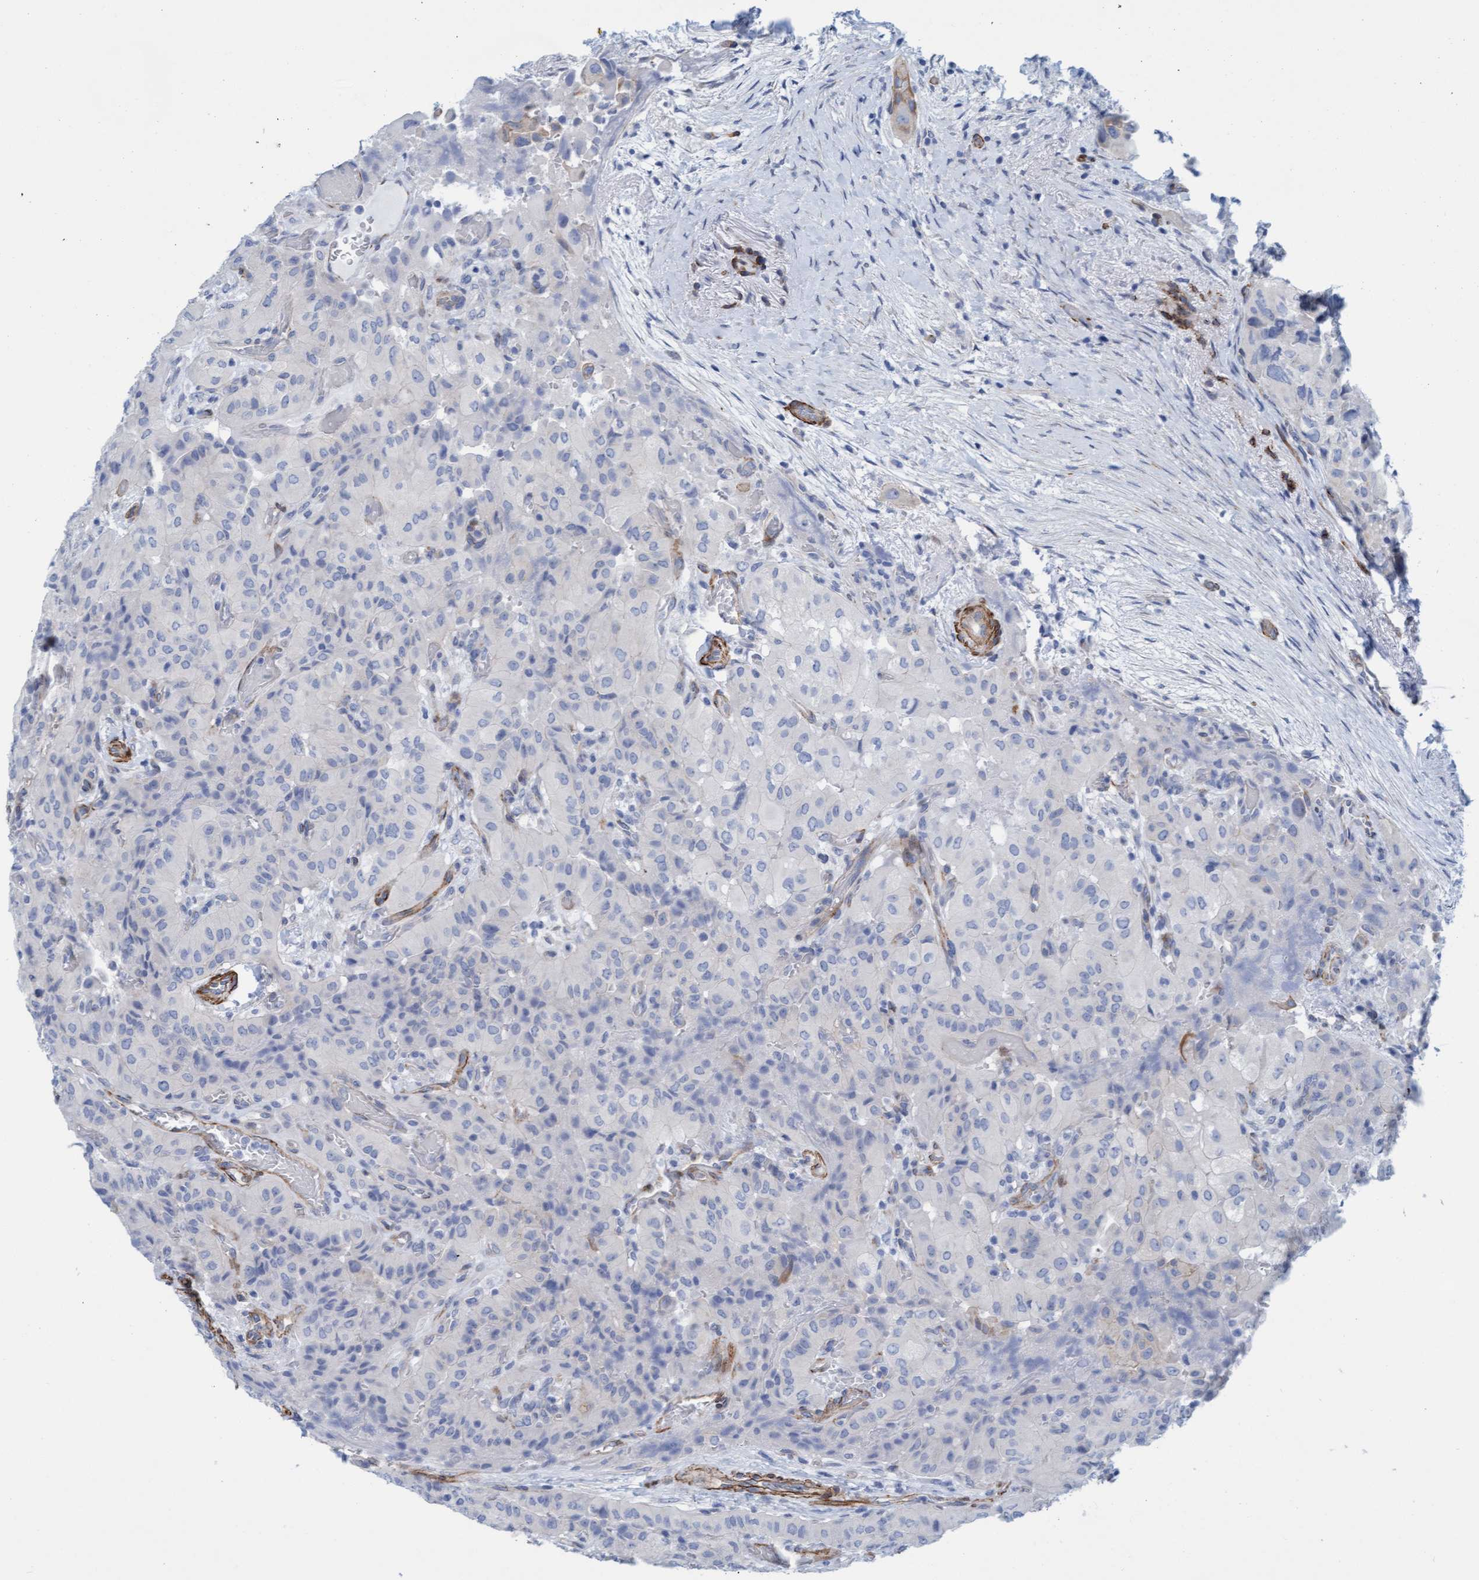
{"staining": {"intensity": "negative", "quantity": "none", "location": "none"}, "tissue": "thyroid cancer", "cell_type": "Tumor cells", "image_type": "cancer", "snomed": [{"axis": "morphology", "description": "Papillary adenocarcinoma, NOS"}, {"axis": "topography", "description": "Thyroid gland"}], "caption": "This is a image of IHC staining of thyroid papillary adenocarcinoma, which shows no positivity in tumor cells.", "gene": "MTFR1", "patient": {"sex": "female", "age": 59}}